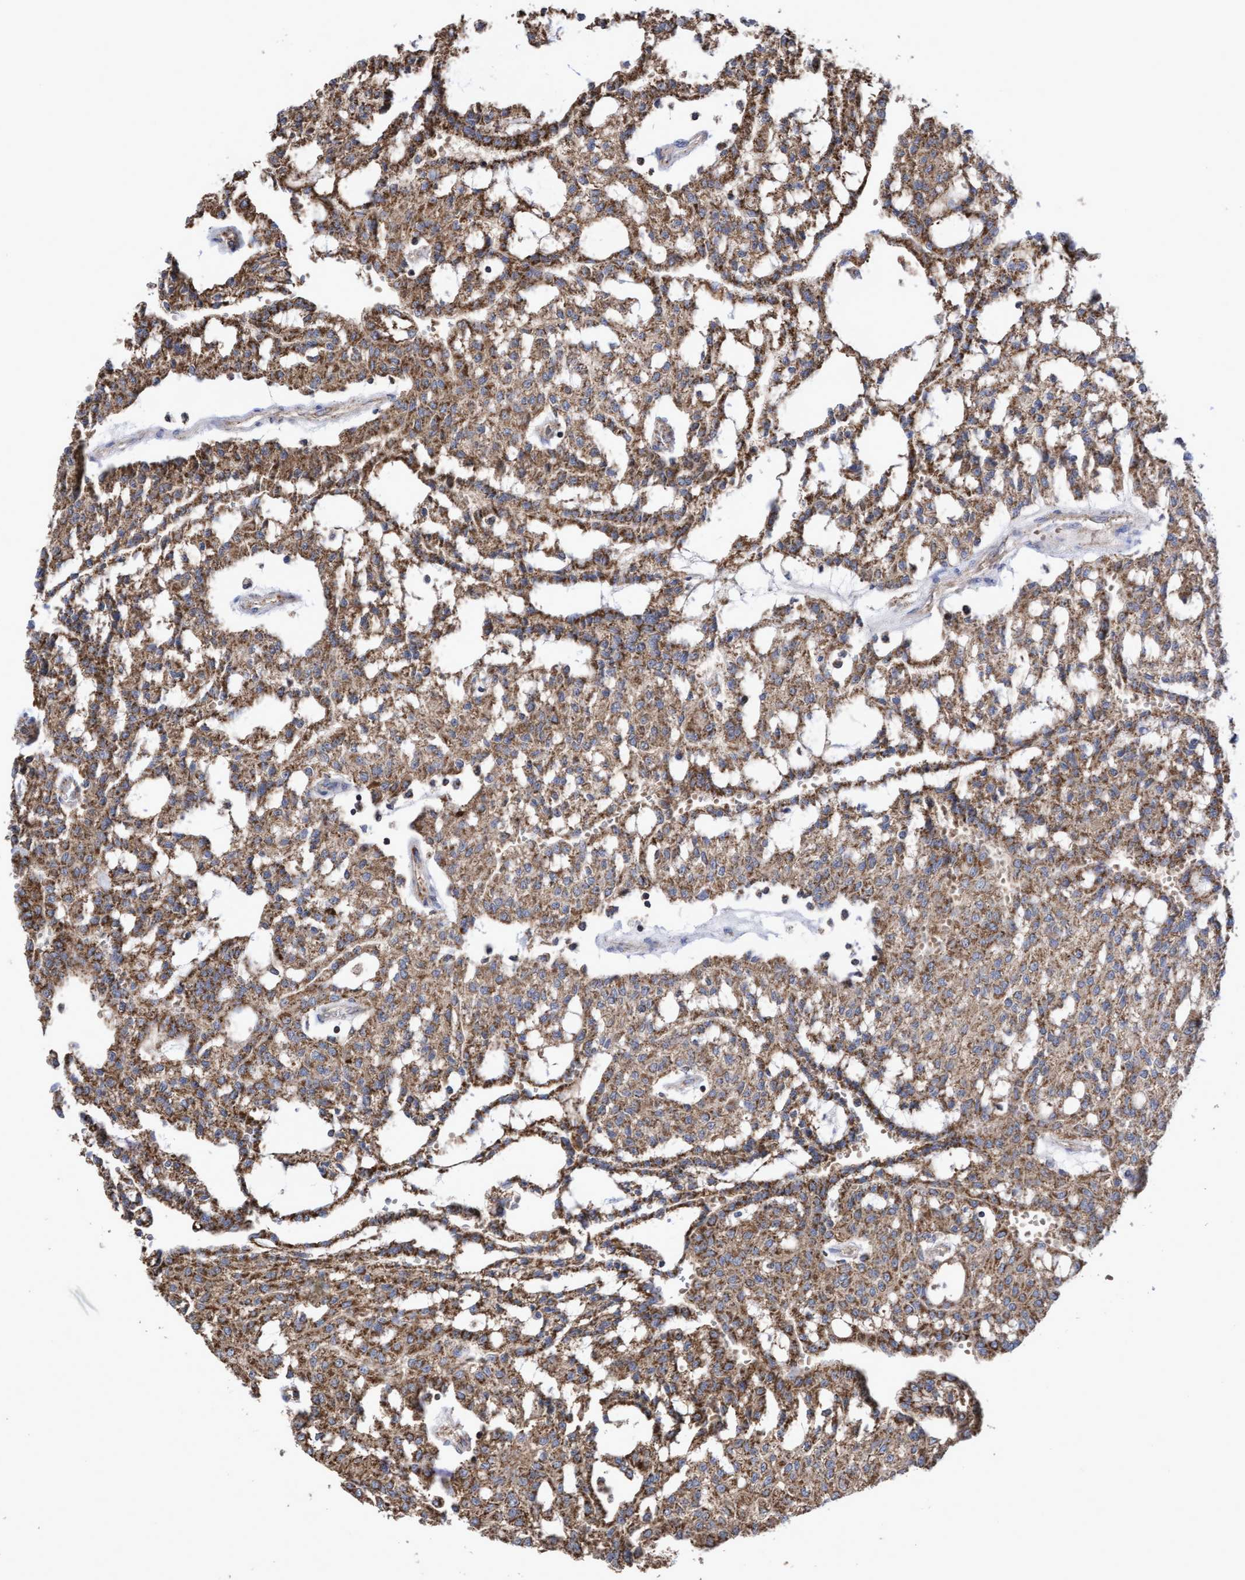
{"staining": {"intensity": "moderate", "quantity": ">75%", "location": "cytoplasmic/membranous"}, "tissue": "renal cancer", "cell_type": "Tumor cells", "image_type": "cancer", "snomed": [{"axis": "morphology", "description": "Adenocarcinoma, NOS"}, {"axis": "topography", "description": "Kidney"}], "caption": "Protein expression analysis of renal cancer shows moderate cytoplasmic/membranous staining in approximately >75% of tumor cells. The staining was performed using DAB to visualize the protein expression in brown, while the nuclei were stained in blue with hematoxylin (Magnification: 20x).", "gene": "COBL", "patient": {"sex": "male", "age": 63}}